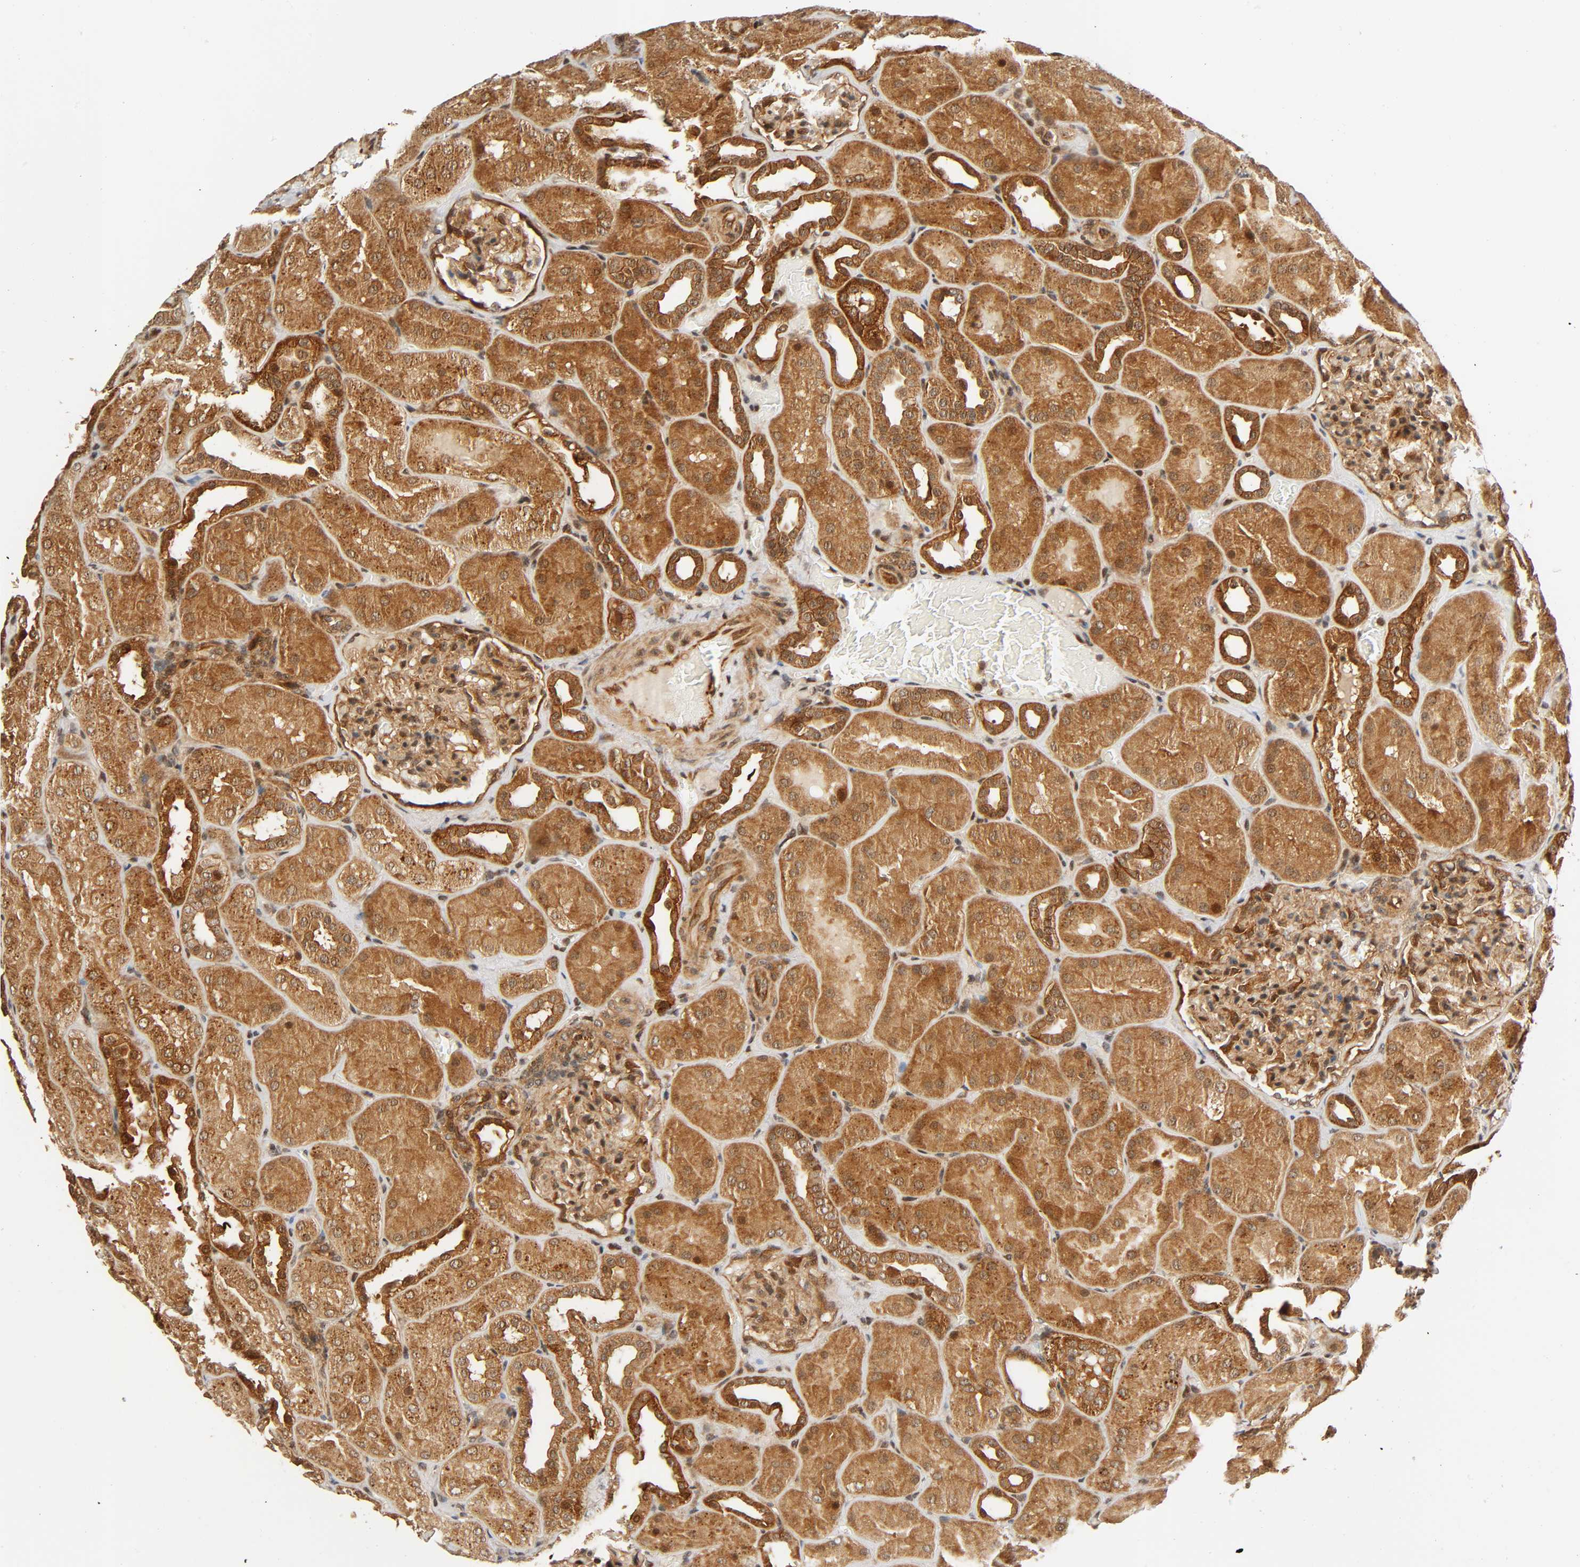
{"staining": {"intensity": "moderate", "quantity": ">75%", "location": "cytoplasmic/membranous,nuclear"}, "tissue": "kidney", "cell_type": "Cells in glomeruli", "image_type": "normal", "snomed": [{"axis": "morphology", "description": "Normal tissue, NOS"}, {"axis": "topography", "description": "Kidney"}], "caption": "Immunohistochemical staining of benign kidney demonstrates moderate cytoplasmic/membranous,nuclear protein staining in approximately >75% of cells in glomeruli. (Stains: DAB (3,3'-diaminobenzidine) in brown, nuclei in blue, Microscopy: brightfield microscopy at high magnification).", "gene": "IQCJ", "patient": {"sex": "male", "age": 28}}